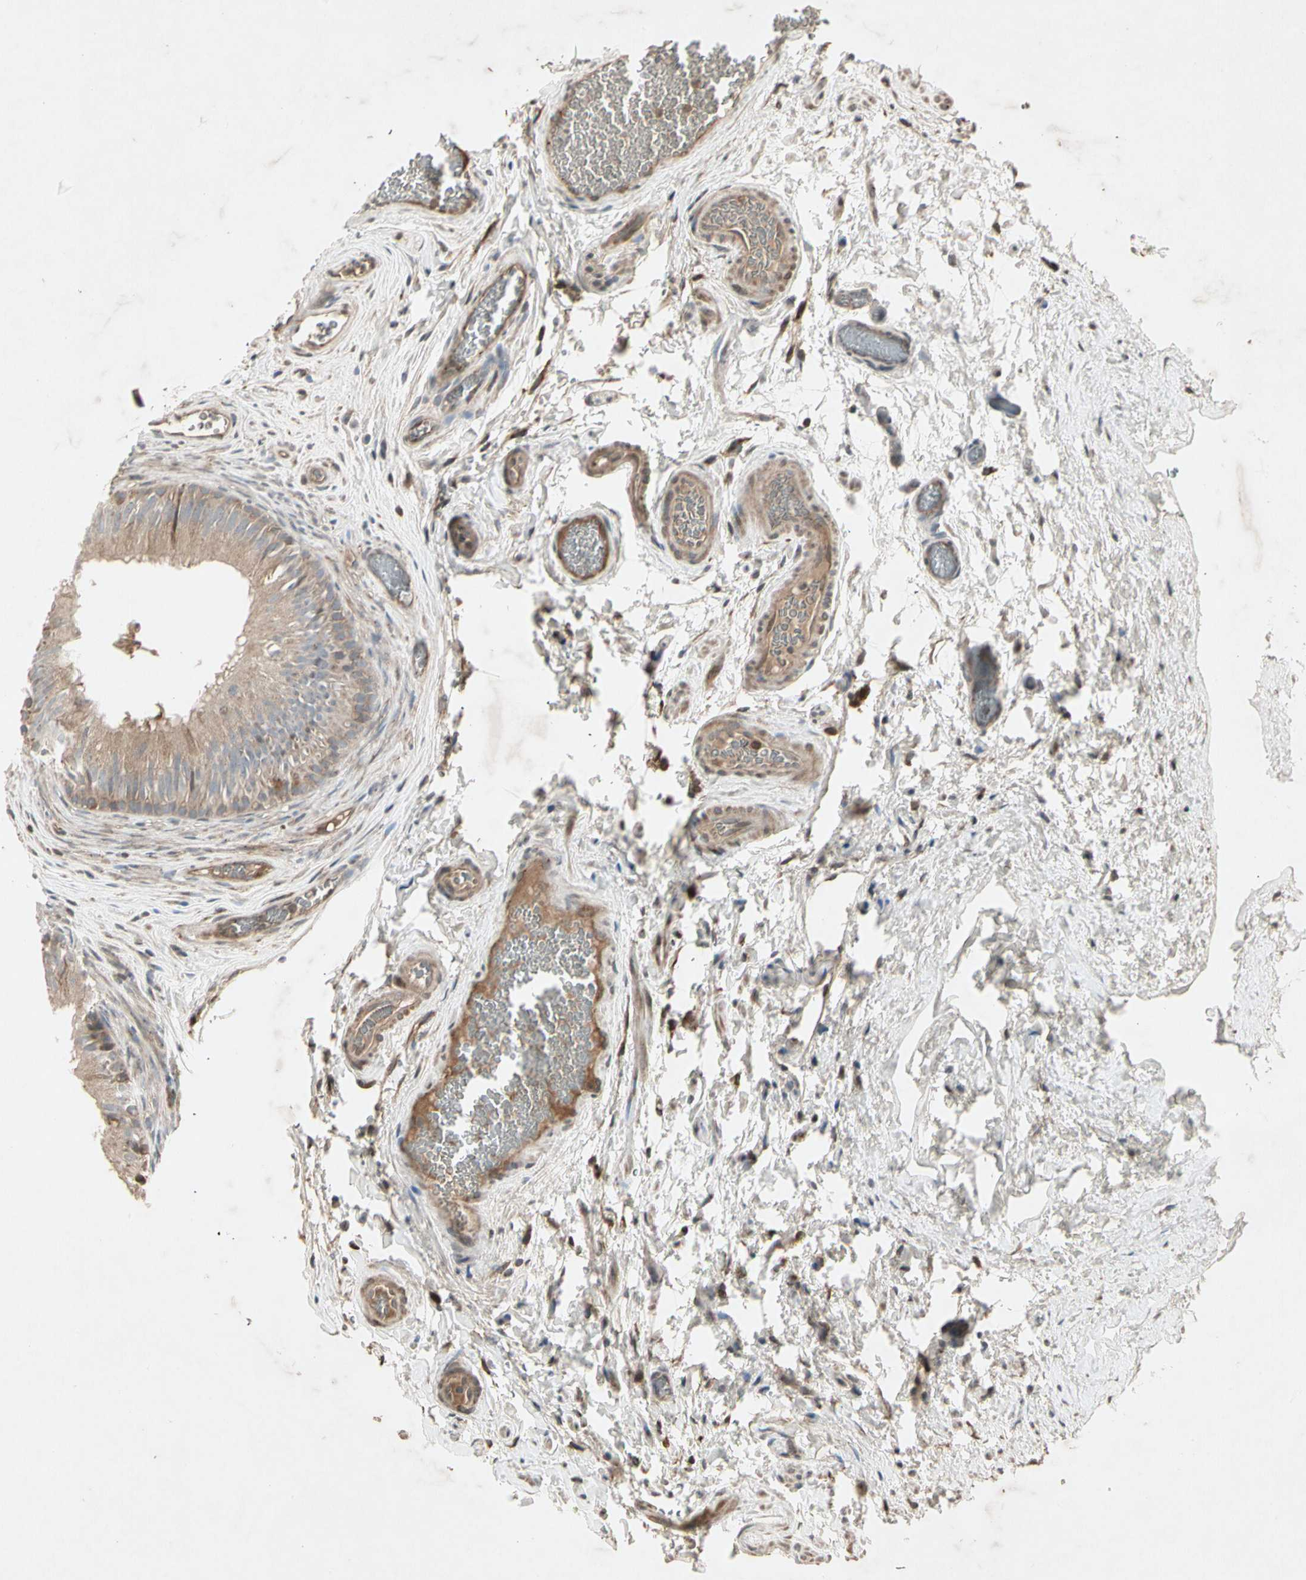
{"staining": {"intensity": "moderate", "quantity": ">75%", "location": "cytoplasmic/membranous"}, "tissue": "epididymis", "cell_type": "Glandular cells", "image_type": "normal", "snomed": [{"axis": "morphology", "description": "Normal tissue, NOS"}, {"axis": "topography", "description": "Epididymis"}], "caption": "Immunohistochemical staining of unremarkable human epididymis demonstrates moderate cytoplasmic/membranous protein expression in about >75% of glandular cells. The protein is shown in brown color, while the nuclei are stained blue.", "gene": "TEK", "patient": {"sex": "male", "age": 36}}